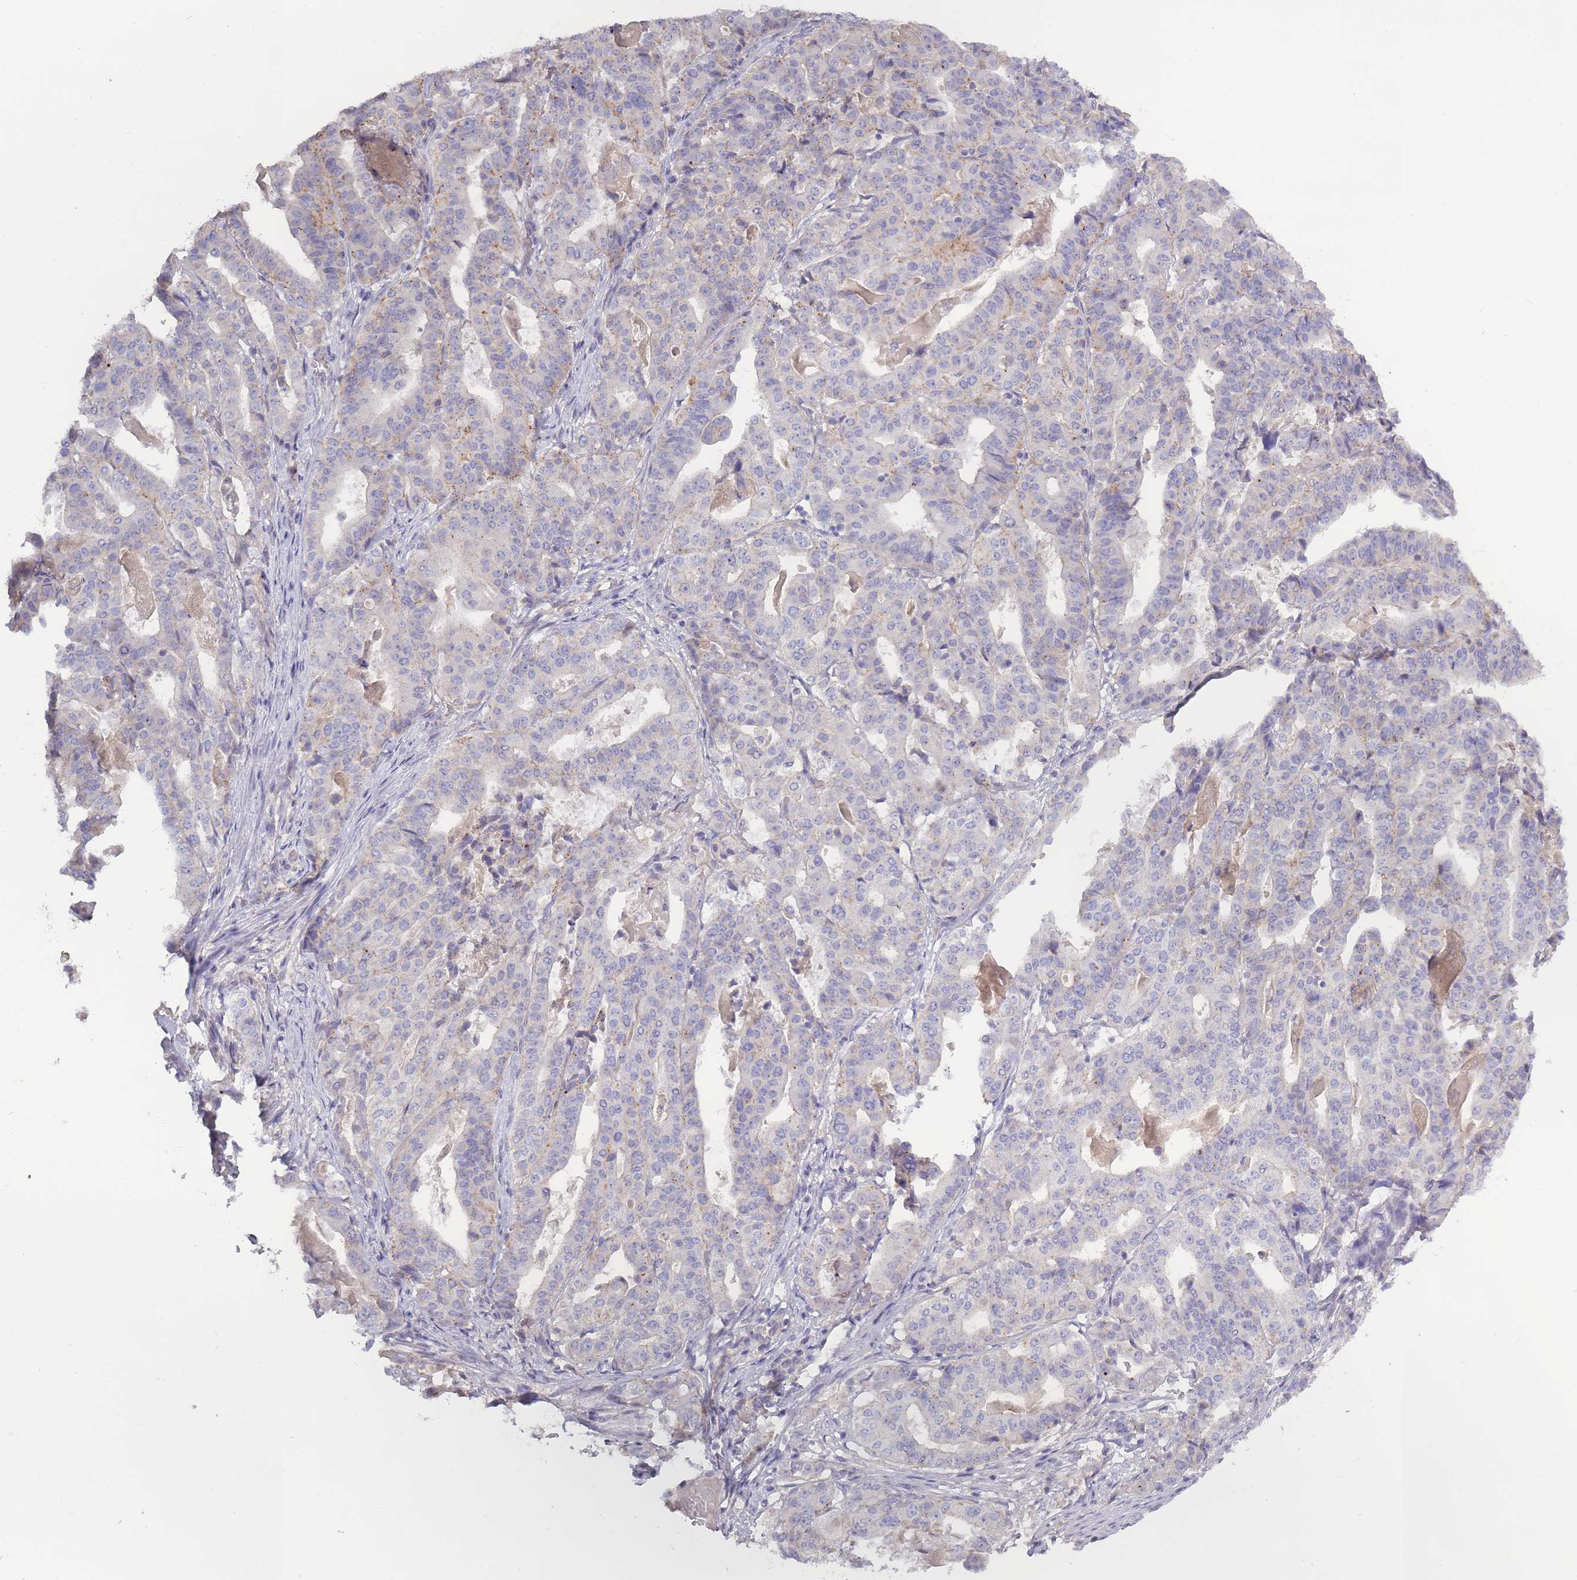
{"staining": {"intensity": "weak", "quantity": "<25%", "location": "cytoplasmic/membranous"}, "tissue": "stomach cancer", "cell_type": "Tumor cells", "image_type": "cancer", "snomed": [{"axis": "morphology", "description": "Adenocarcinoma, NOS"}, {"axis": "topography", "description": "Stomach"}], "caption": "Immunohistochemical staining of stomach adenocarcinoma displays no significant expression in tumor cells. (DAB IHC visualized using brightfield microscopy, high magnification).", "gene": "SPHKAP", "patient": {"sex": "male", "age": 48}}